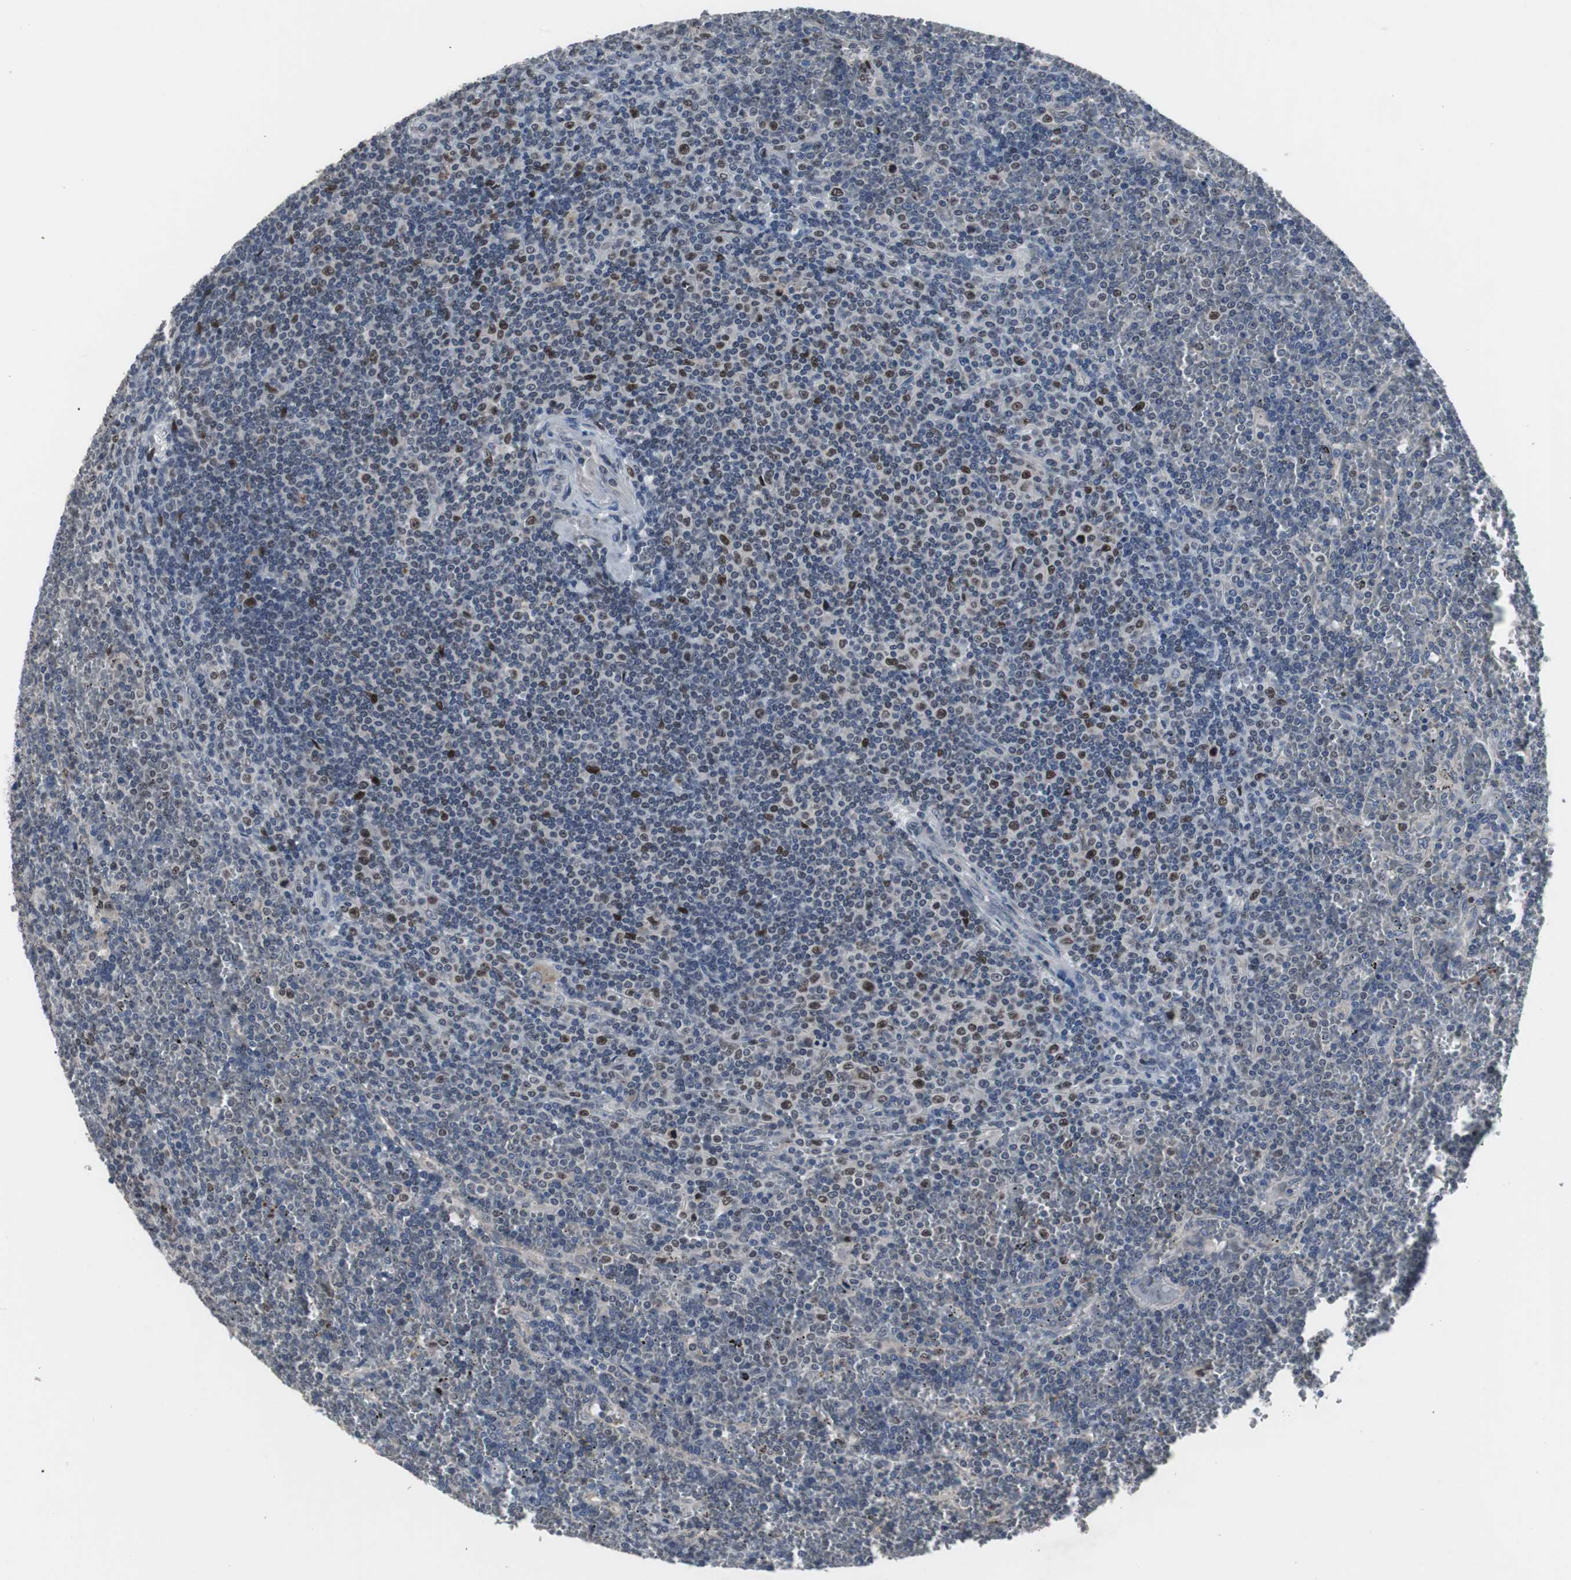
{"staining": {"intensity": "strong", "quantity": "<25%", "location": "nuclear"}, "tissue": "lymphoma", "cell_type": "Tumor cells", "image_type": "cancer", "snomed": [{"axis": "morphology", "description": "Malignant lymphoma, non-Hodgkin's type, Low grade"}, {"axis": "topography", "description": "Spleen"}], "caption": "Human lymphoma stained for a protein (brown) reveals strong nuclear positive staining in about <25% of tumor cells.", "gene": "FOXP4", "patient": {"sex": "female", "age": 19}}